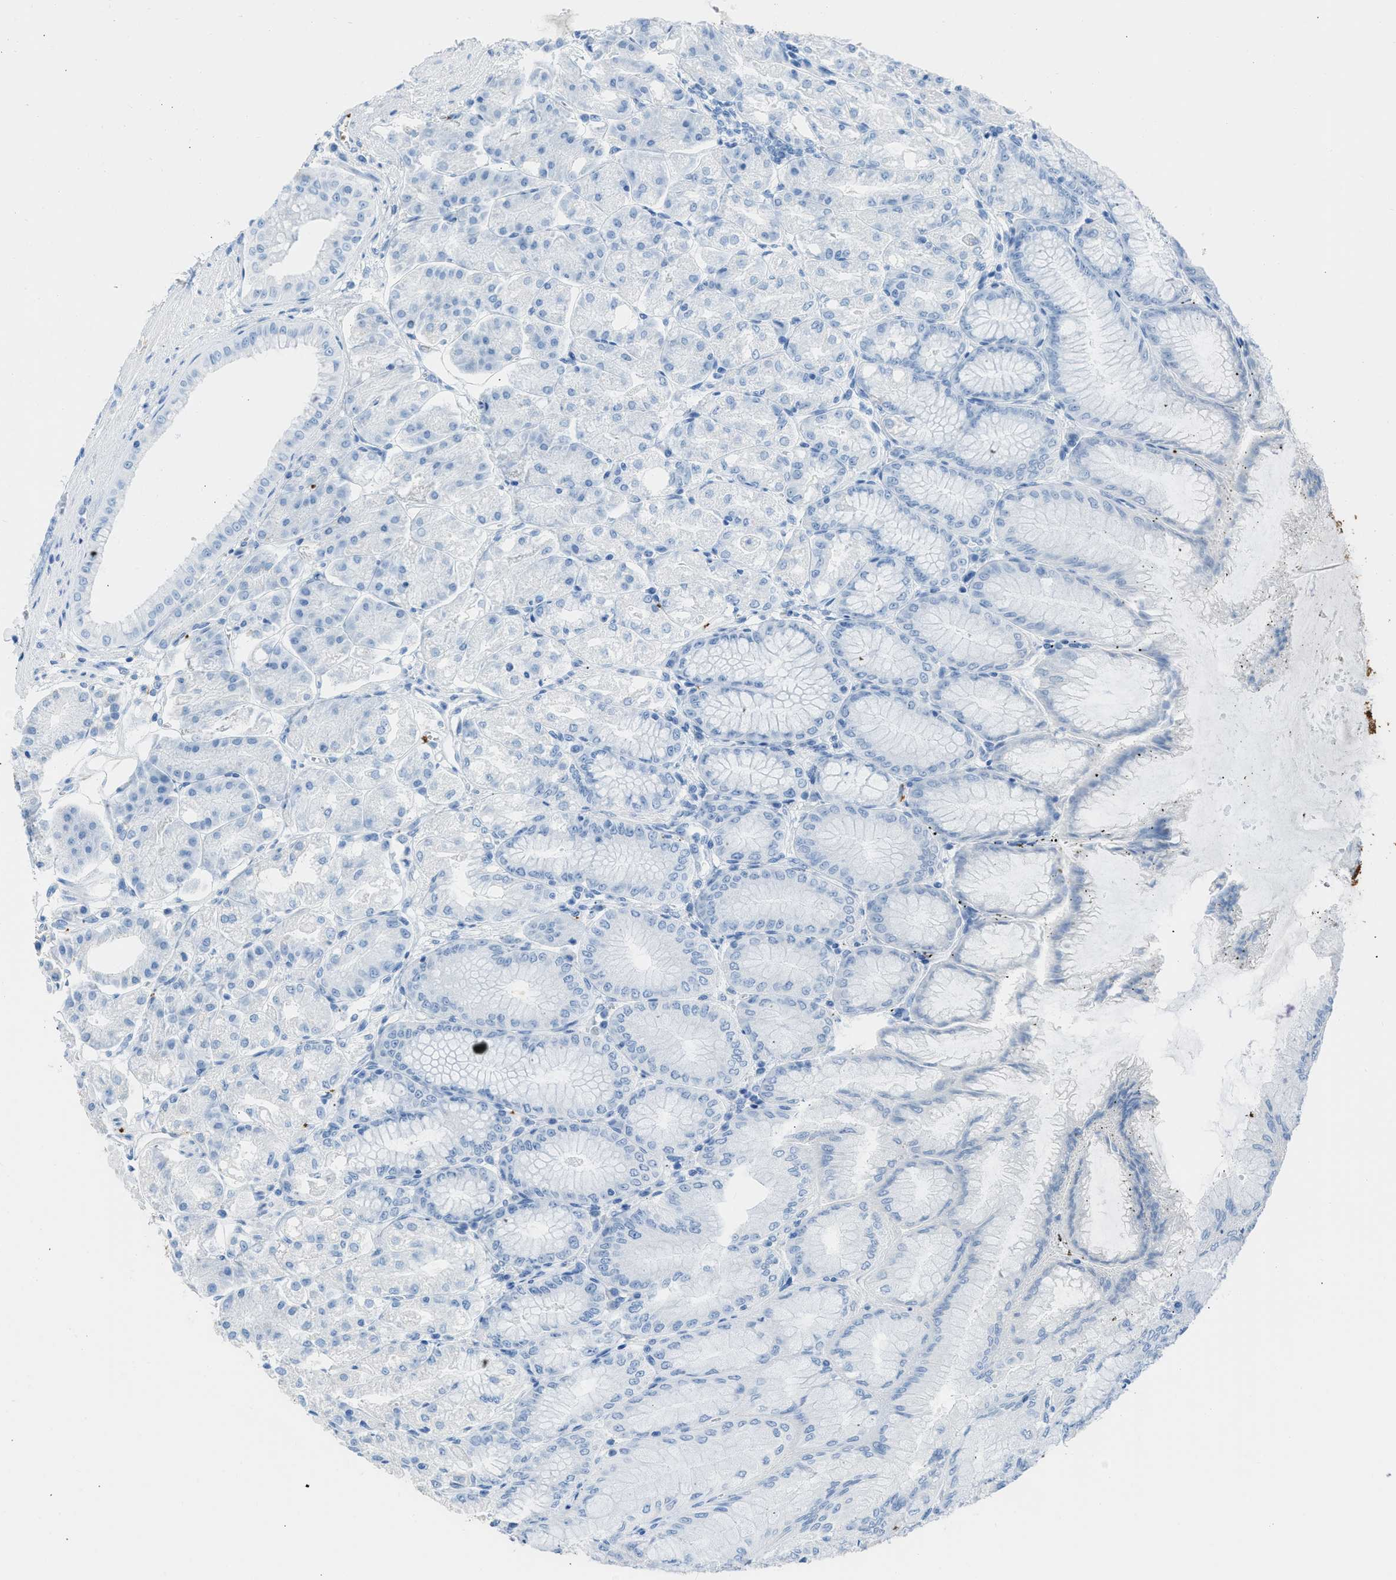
{"staining": {"intensity": "negative", "quantity": "none", "location": "none"}, "tissue": "stomach", "cell_type": "Glandular cells", "image_type": "normal", "snomed": [{"axis": "morphology", "description": "Normal tissue, NOS"}, {"axis": "topography", "description": "Stomach, lower"}], "caption": "A high-resolution image shows IHC staining of benign stomach, which shows no significant expression in glandular cells.", "gene": "FAIM2", "patient": {"sex": "male", "age": 71}}